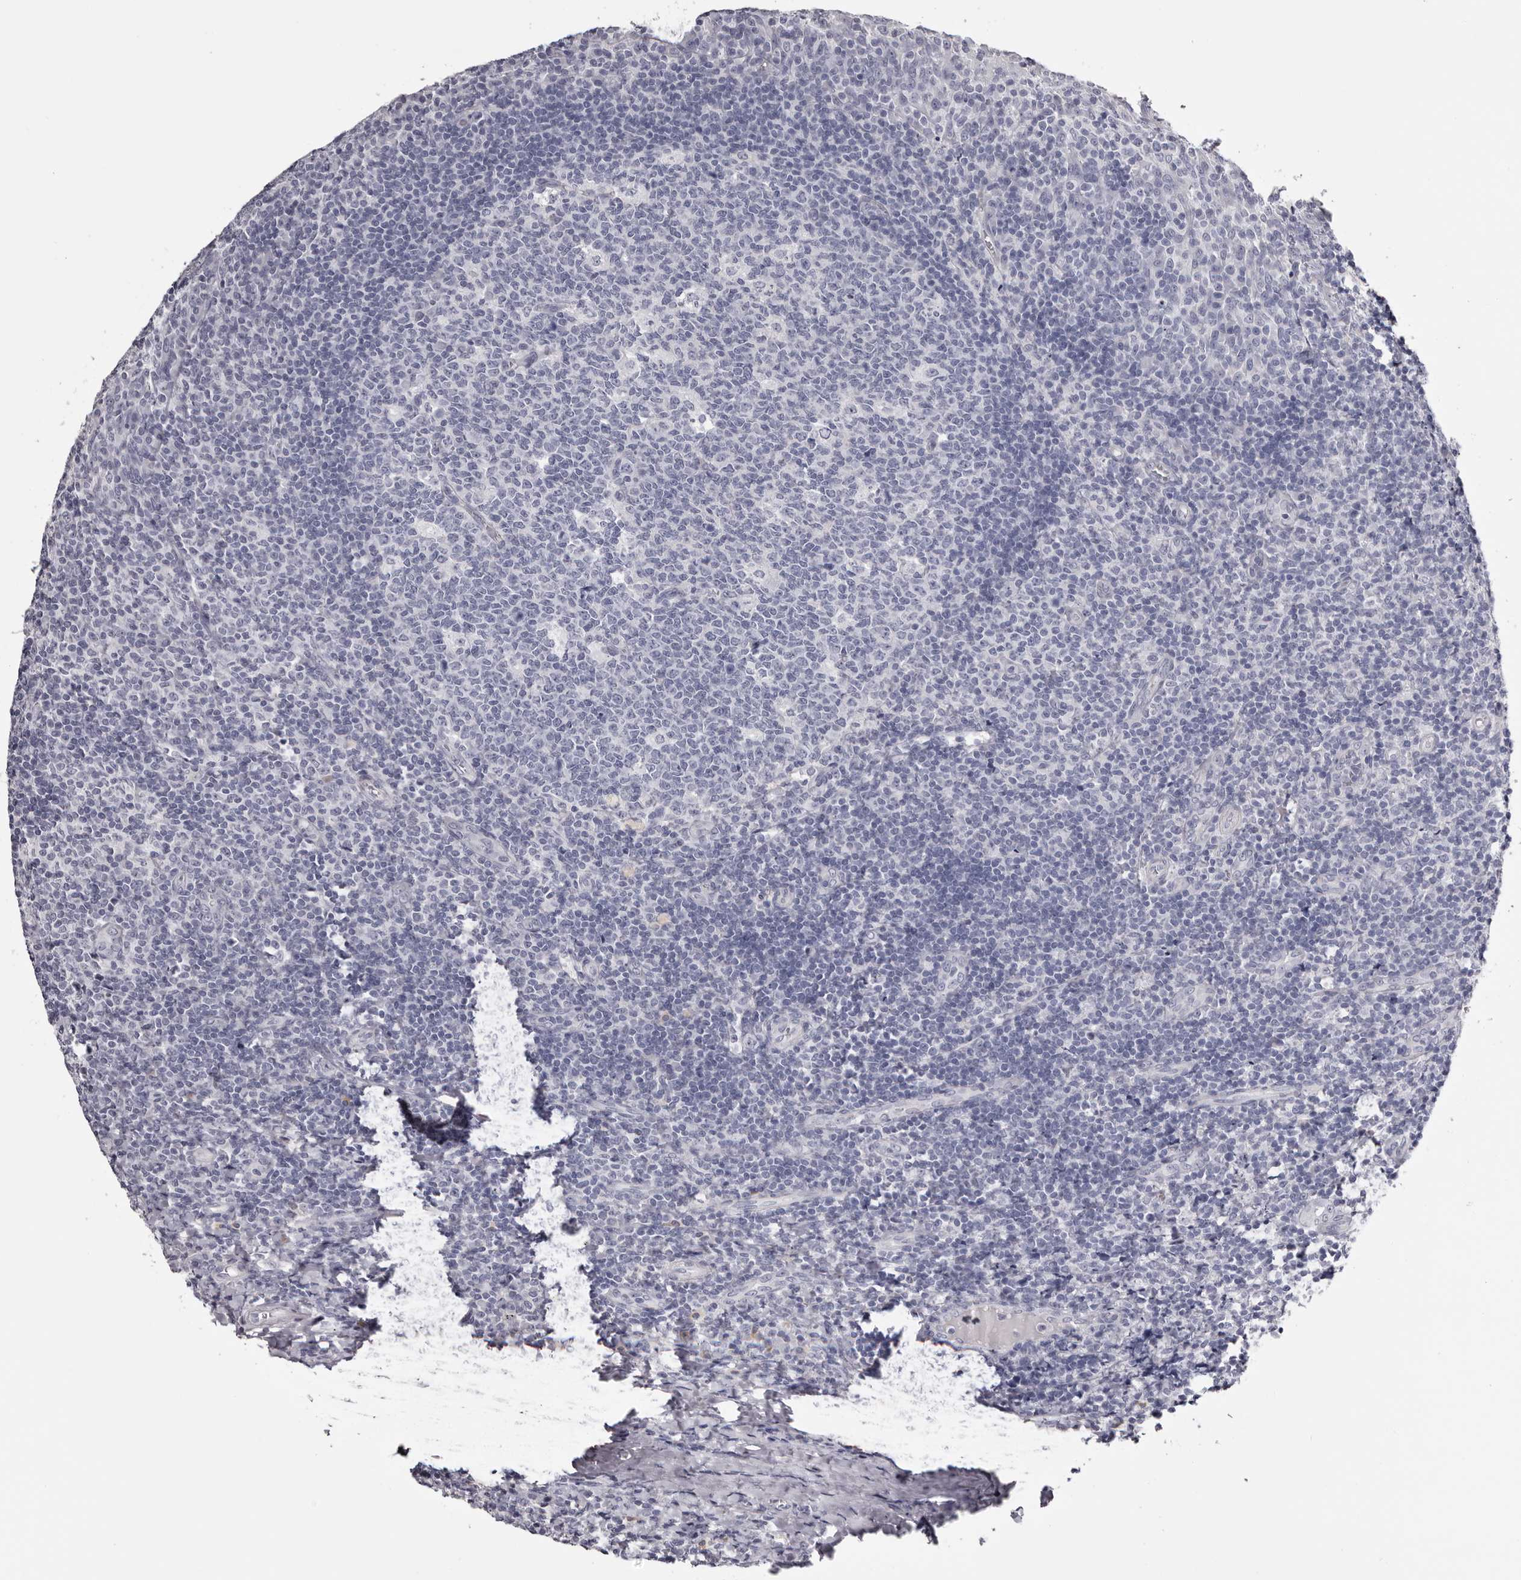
{"staining": {"intensity": "negative", "quantity": "none", "location": "none"}, "tissue": "tonsil", "cell_type": "Germinal center cells", "image_type": "normal", "snomed": [{"axis": "morphology", "description": "Normal tissue, NOS"}, {"axis": "topography", "description": "Tonsil"}], "caption": "Immunohistochemistry (IHC) micrograph of normal tonsil stained for a protein (brown), which exhibits no staining in germinal center cells.", "gene": "CA6", "patient": {"sex": "female", "age": 19}}